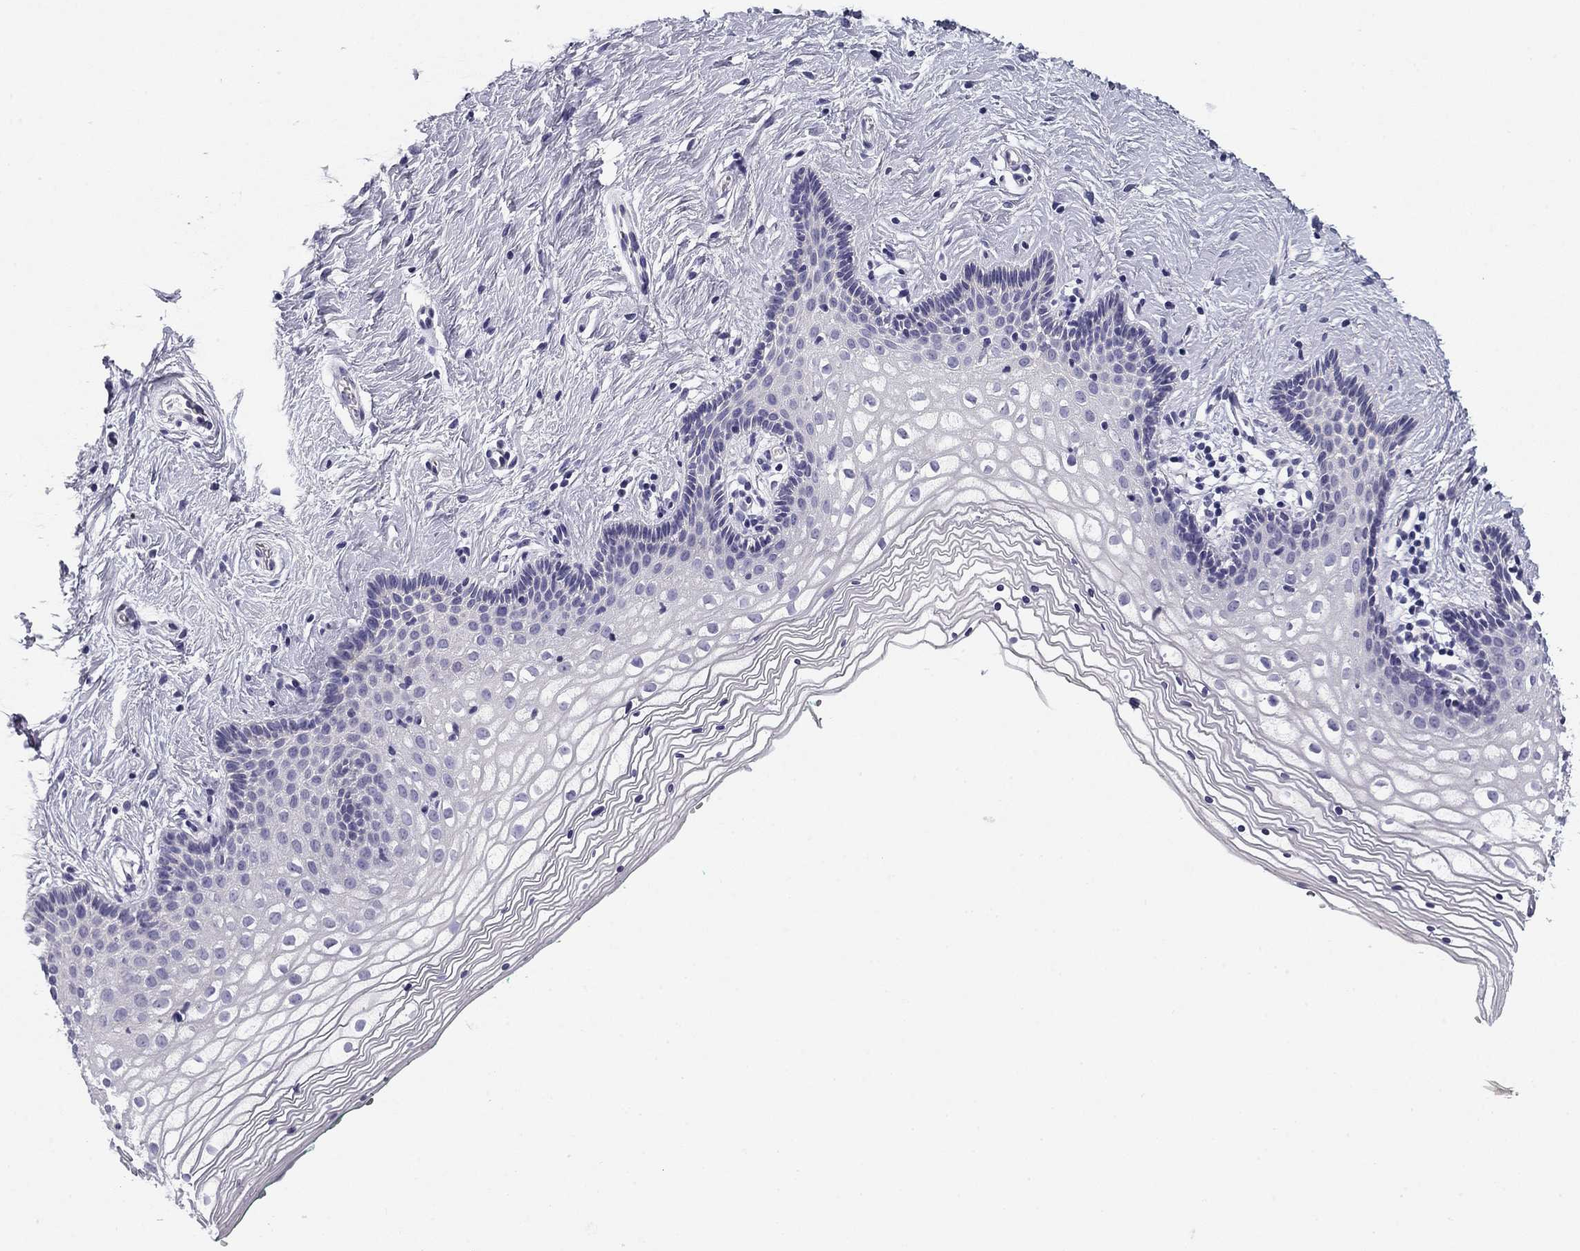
{"staining": {"intensity": "negative", "quantity": "none", "location": "none"}, "tissue": "vagina", "cell_type": "Squamous epithelial cells", "image_type": "normal", "snomed": [{"axis": "morphology", "description": "Normal tissue, NOS"}, {"axis": "topography", "description": "Vagina"}], "caption": "The photomicrograph displays no staining of squamous epithelial cells in normal vagina. (DAB (3,3'-diaminobenzidine) immunohistochemistry with hematoxylin counter stain).", "gene": "FLNC", "patient": {"sex": "female", "age": 36}}